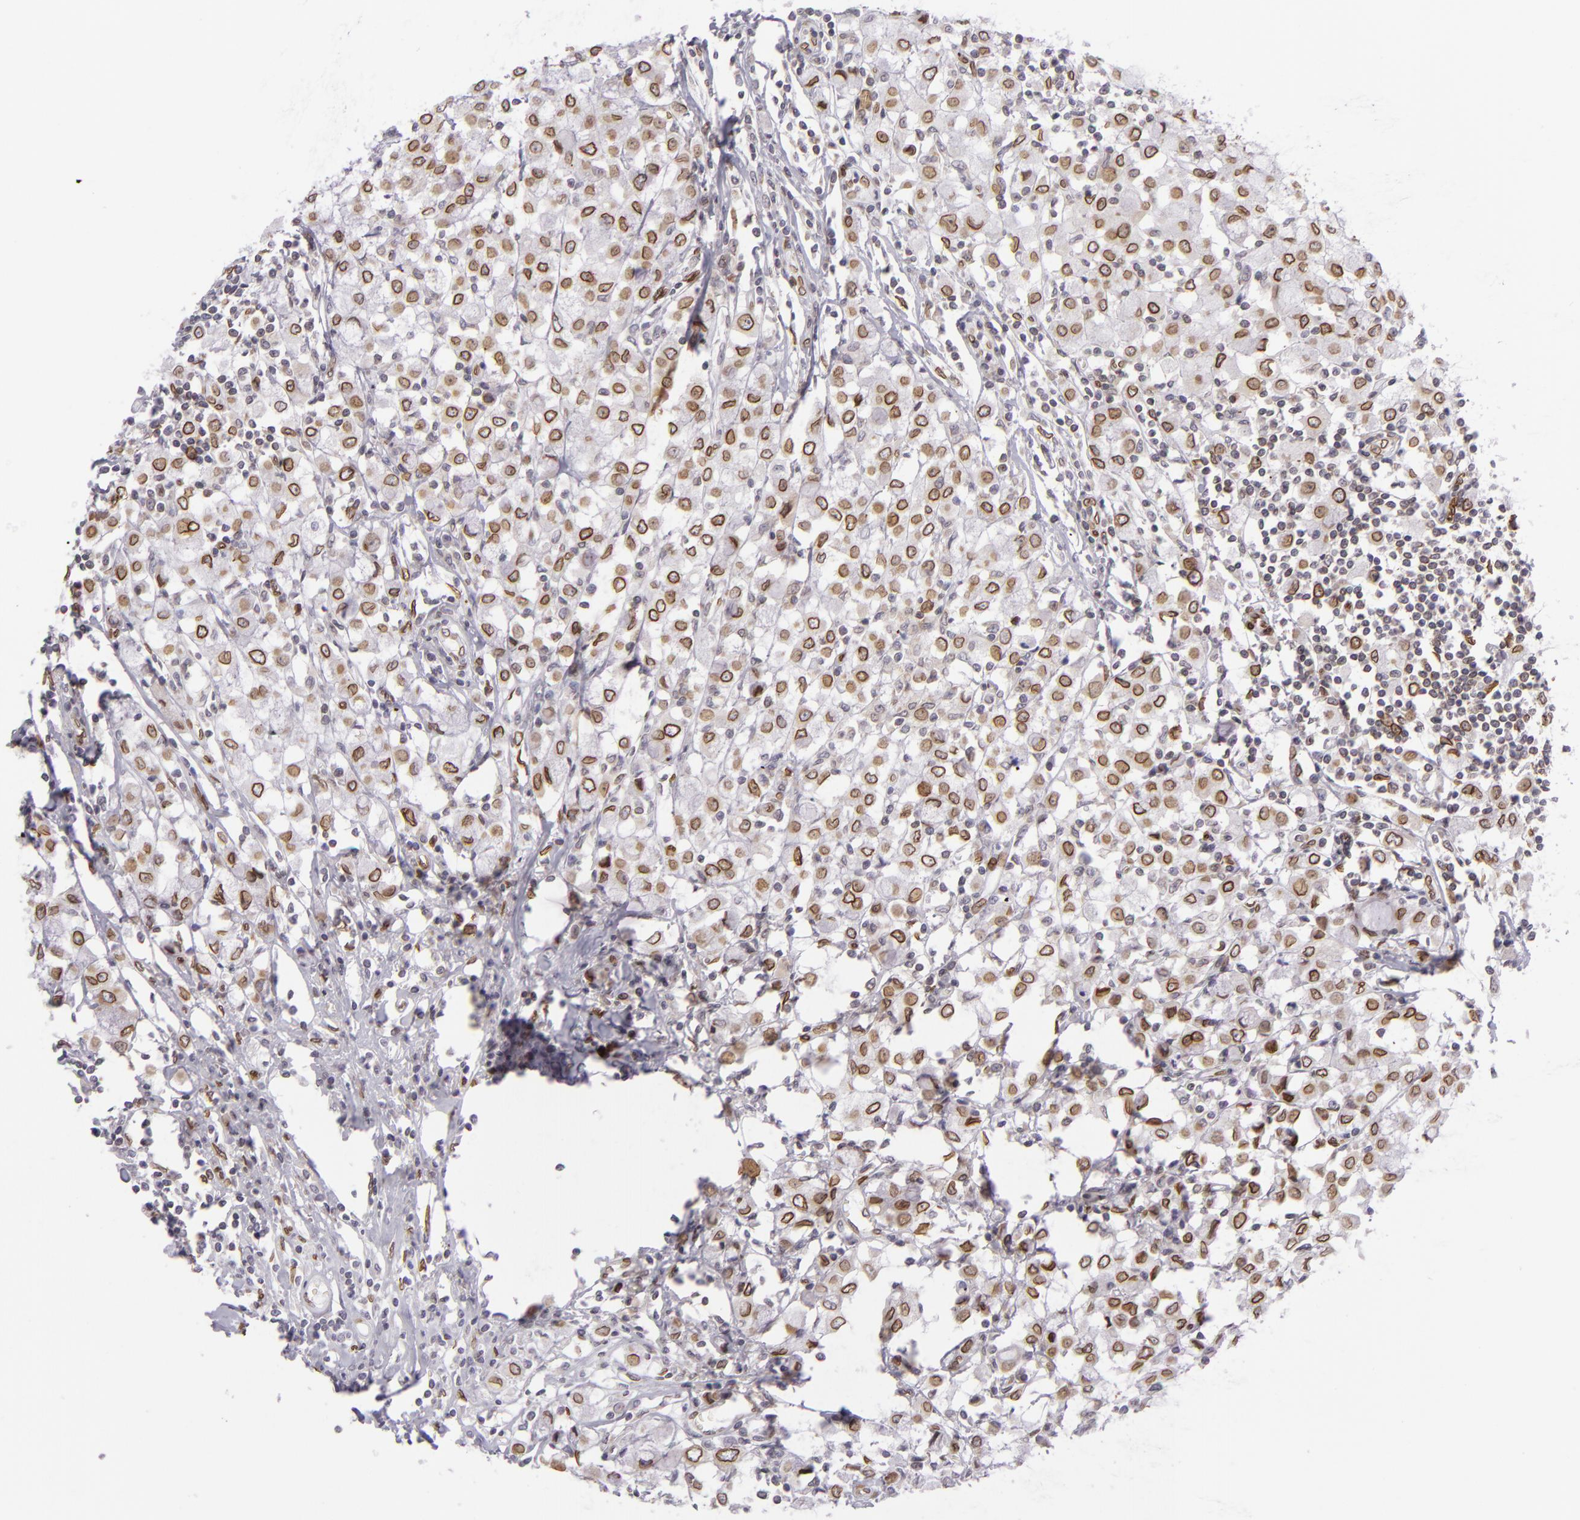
{"staining": {"intensity": "strong", "quantity": ">75%", "location": "nuclear"}, "tissue": "breast cancer", "cell_type": "Tumor cells", "image_type": "cancer", "snomed": [{"axis": "morphology", "description": "Lobular carcinoma"}, {"axis": "topography", "description": "Breast"}], "caption": "This histopathology image demonstrates breast lobular carcinoma stained with IHC to label a protein in brown. The nuclear of tumor cells show strong positivity for the protein. Nuclei are counter-stained blue.", "gene": "EMD", "patient": {"sex": "female", "age": 85}}